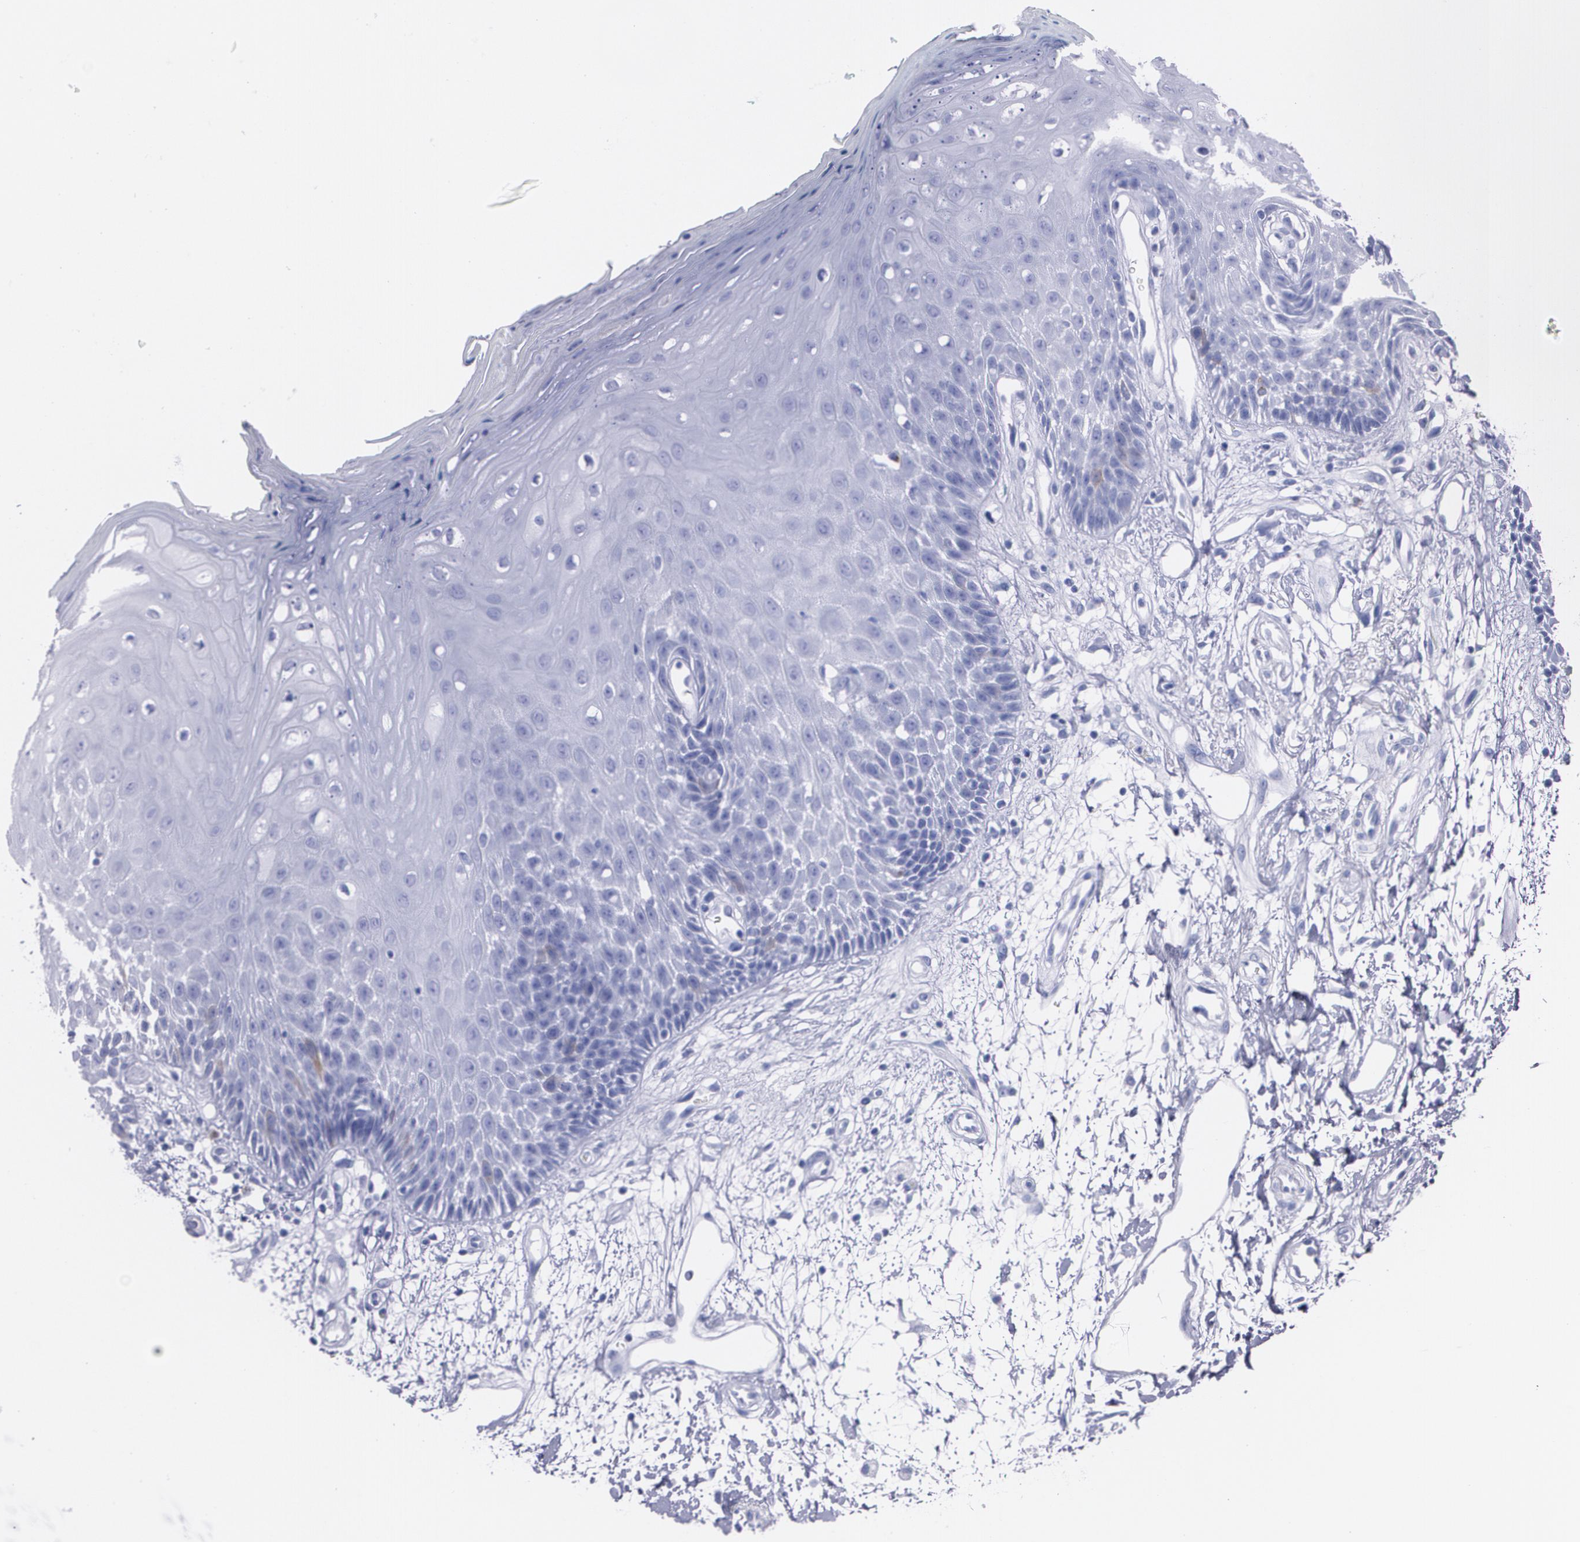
{"staining": {"intensity": "moderate", "quantity": "<25%", "location": "cytoplasmic/membranous"}, "tissue": "oral mucosa", "cell_type": "Squamous epithelial cells", "image_type": "normal", "snomed": [{"axis": "morphology", "description": "Normal tissue, NOS"}, {"axis": "morphology", "description": "Squamous cell carcinoma, NOS"}, {"axis": "topography", "description": "Skeletal muscle"}, {"axis": "topography", "description": "Oral tissue"}, {"axis": "topography", "description": "Head-Neck"}], "caption": "Protein analysis of benign oral mucosa displays moderate cytoplasmic/membranous staining in approximately <25% of squamous epithelial cells. (DAB = brown stain, brightfield microscopy at high magnification).", "gene": "HMMR", "patient": {"sex": "female", "age": 84}}